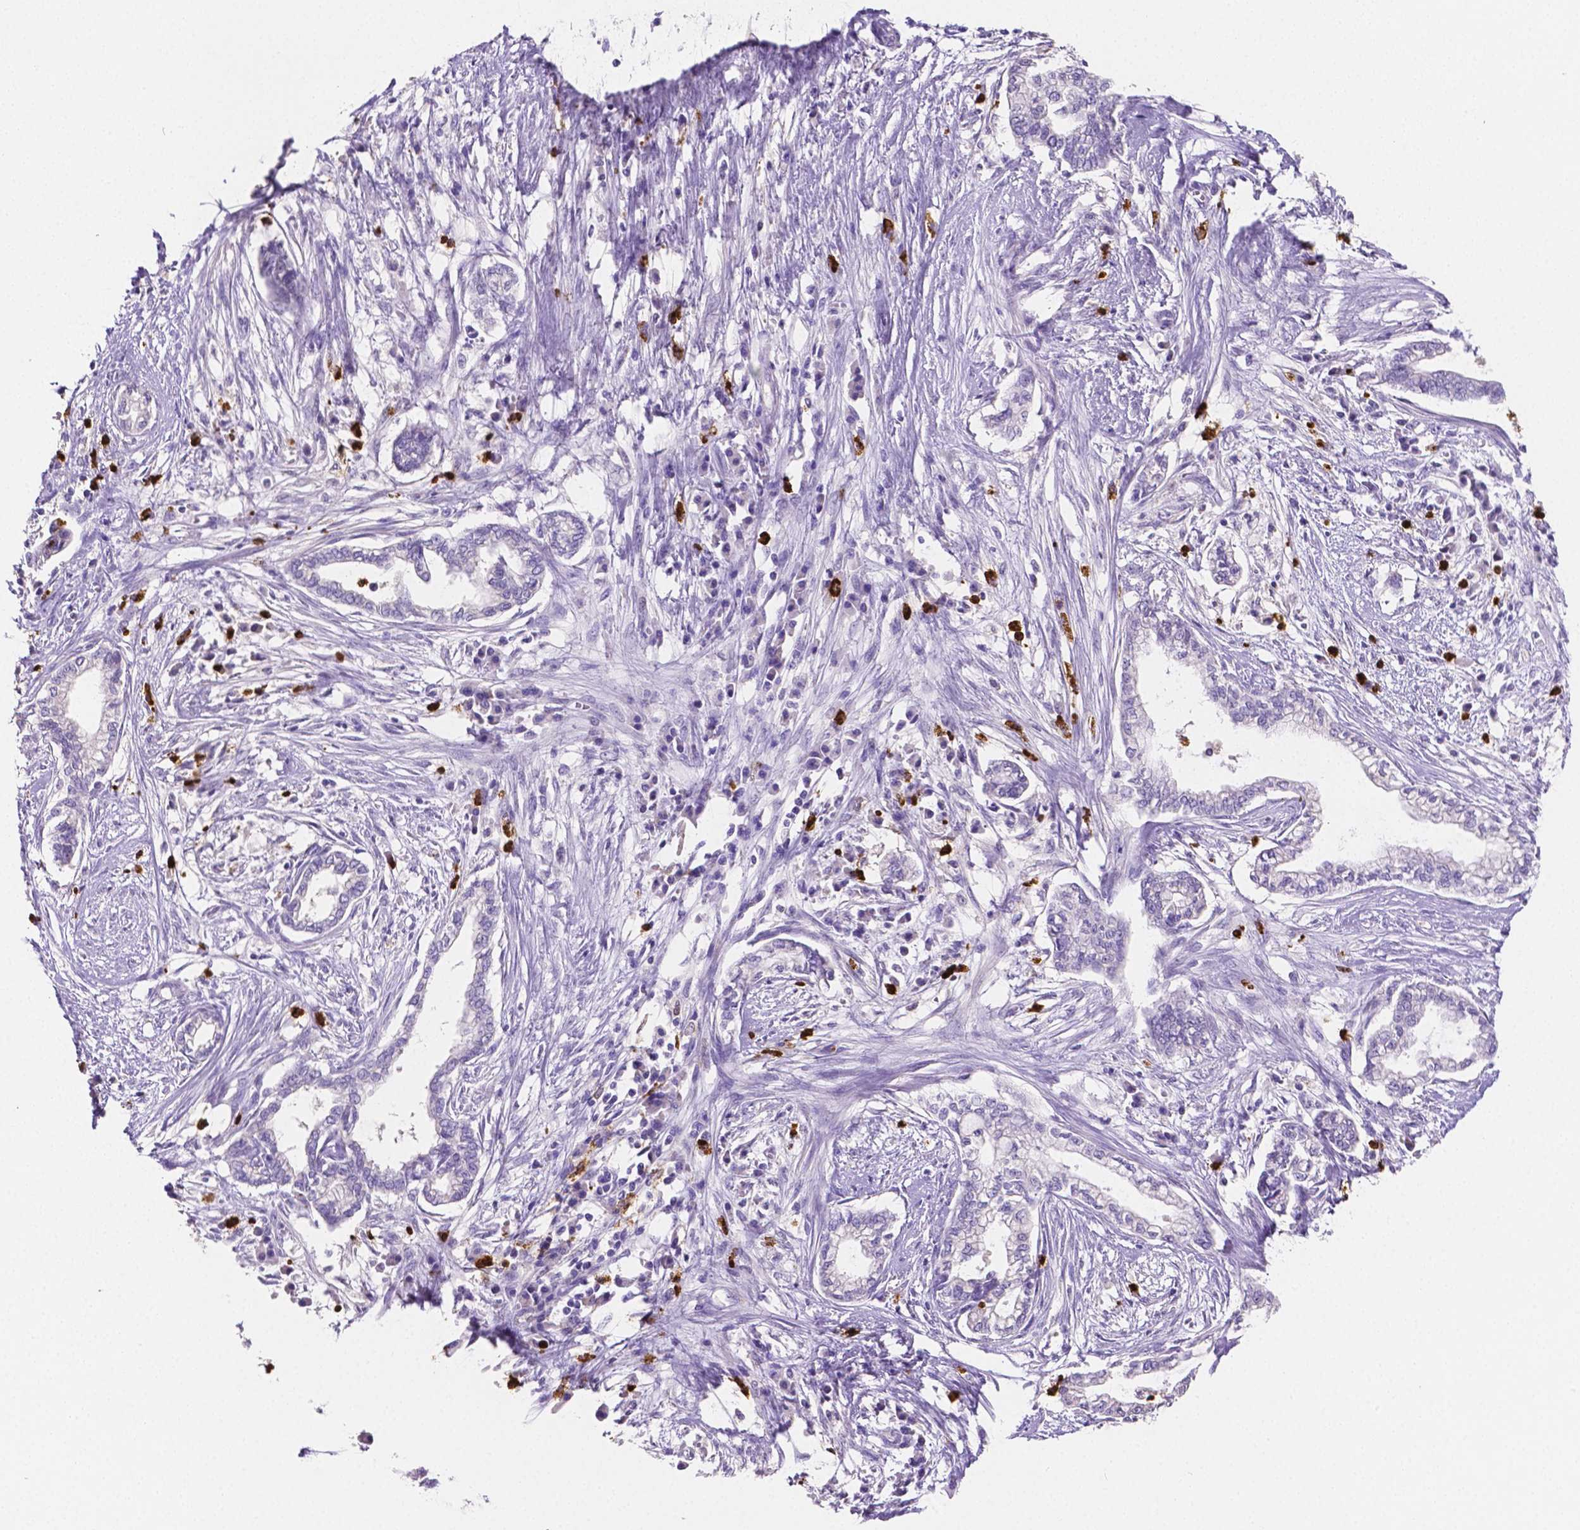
{"staining": {"intensity": "negative", "quantity": "none", "location": "none"}, "tissue": "cervical cancer", "cell_type": "Tumor cells", "image_type": "cancer", "snomed": [{"axis": "morphology", "description": "Adenocarcinoma, NOS"}, {"axis": "topography", "description": "Cervix"}], "caption": "DAB immunohistochemical staining of human cervical adenocarcinoma shows no significant expression in tumor cells.", "gene": "MMP9", "patient": {"sex": "female", "age": 62}}